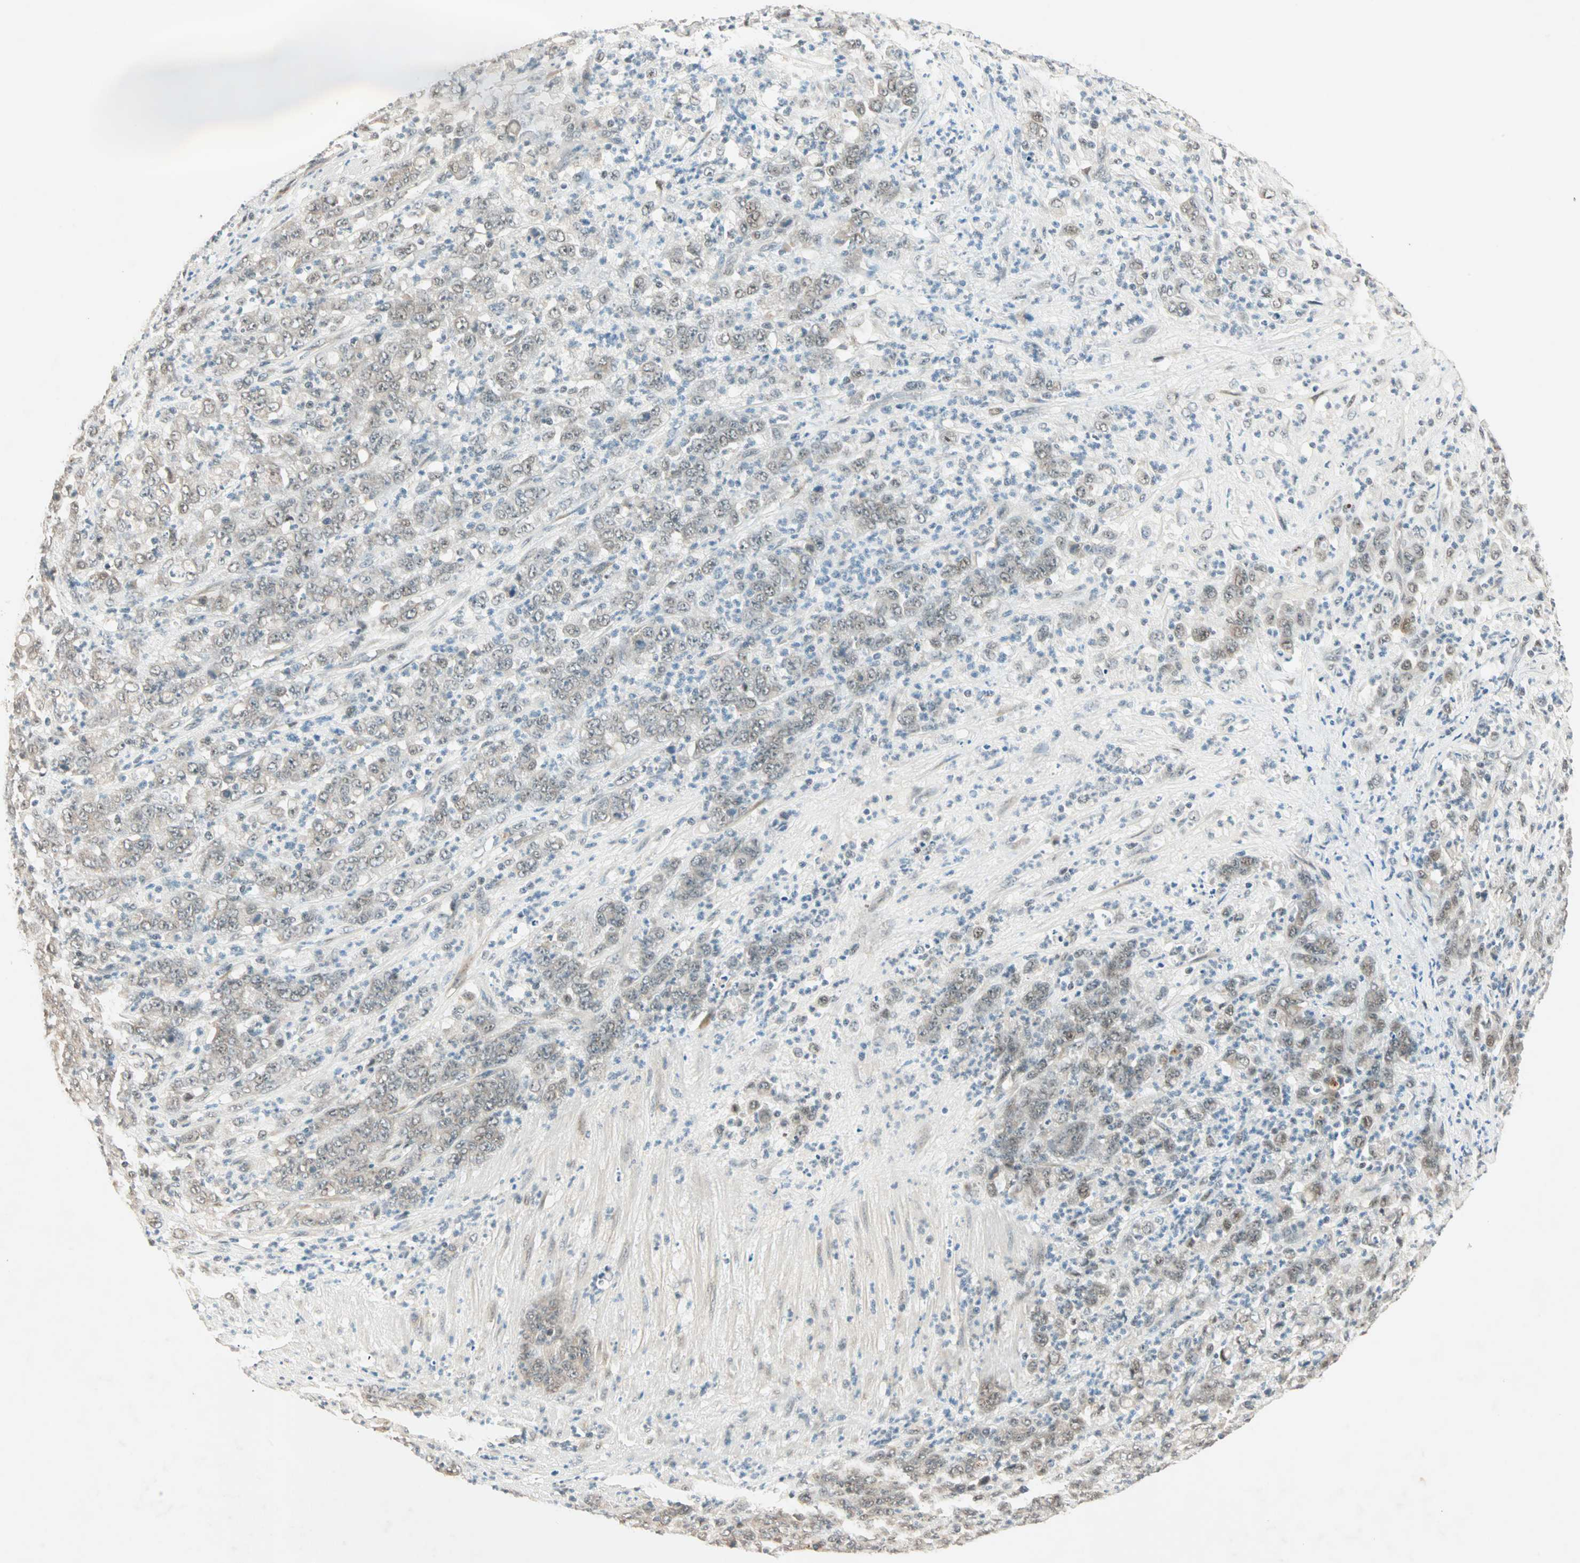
{"staining": {"intensity": "weak", "quantity": "<25%", "location": "nuclear"}, "tissue": "stomach cancer", "cell_type": "Tumor cells", "image_type": "cancer", "snomed": [{"axis": "morphology", "description": "Adenocarcinoma, NOS"}, {"axis": "topography", "description": "Stomach, lower"}], "caption": "High magnification brightfield microscopy of stomach cancer stained with DAB (3,3'-diaminobenzidine) (brown) and counterstained with hematoxylin (blue): tumor cells show no significant positivity.", "gene": "PRDM2", "patient": {"sex": "female", "age": 71}}